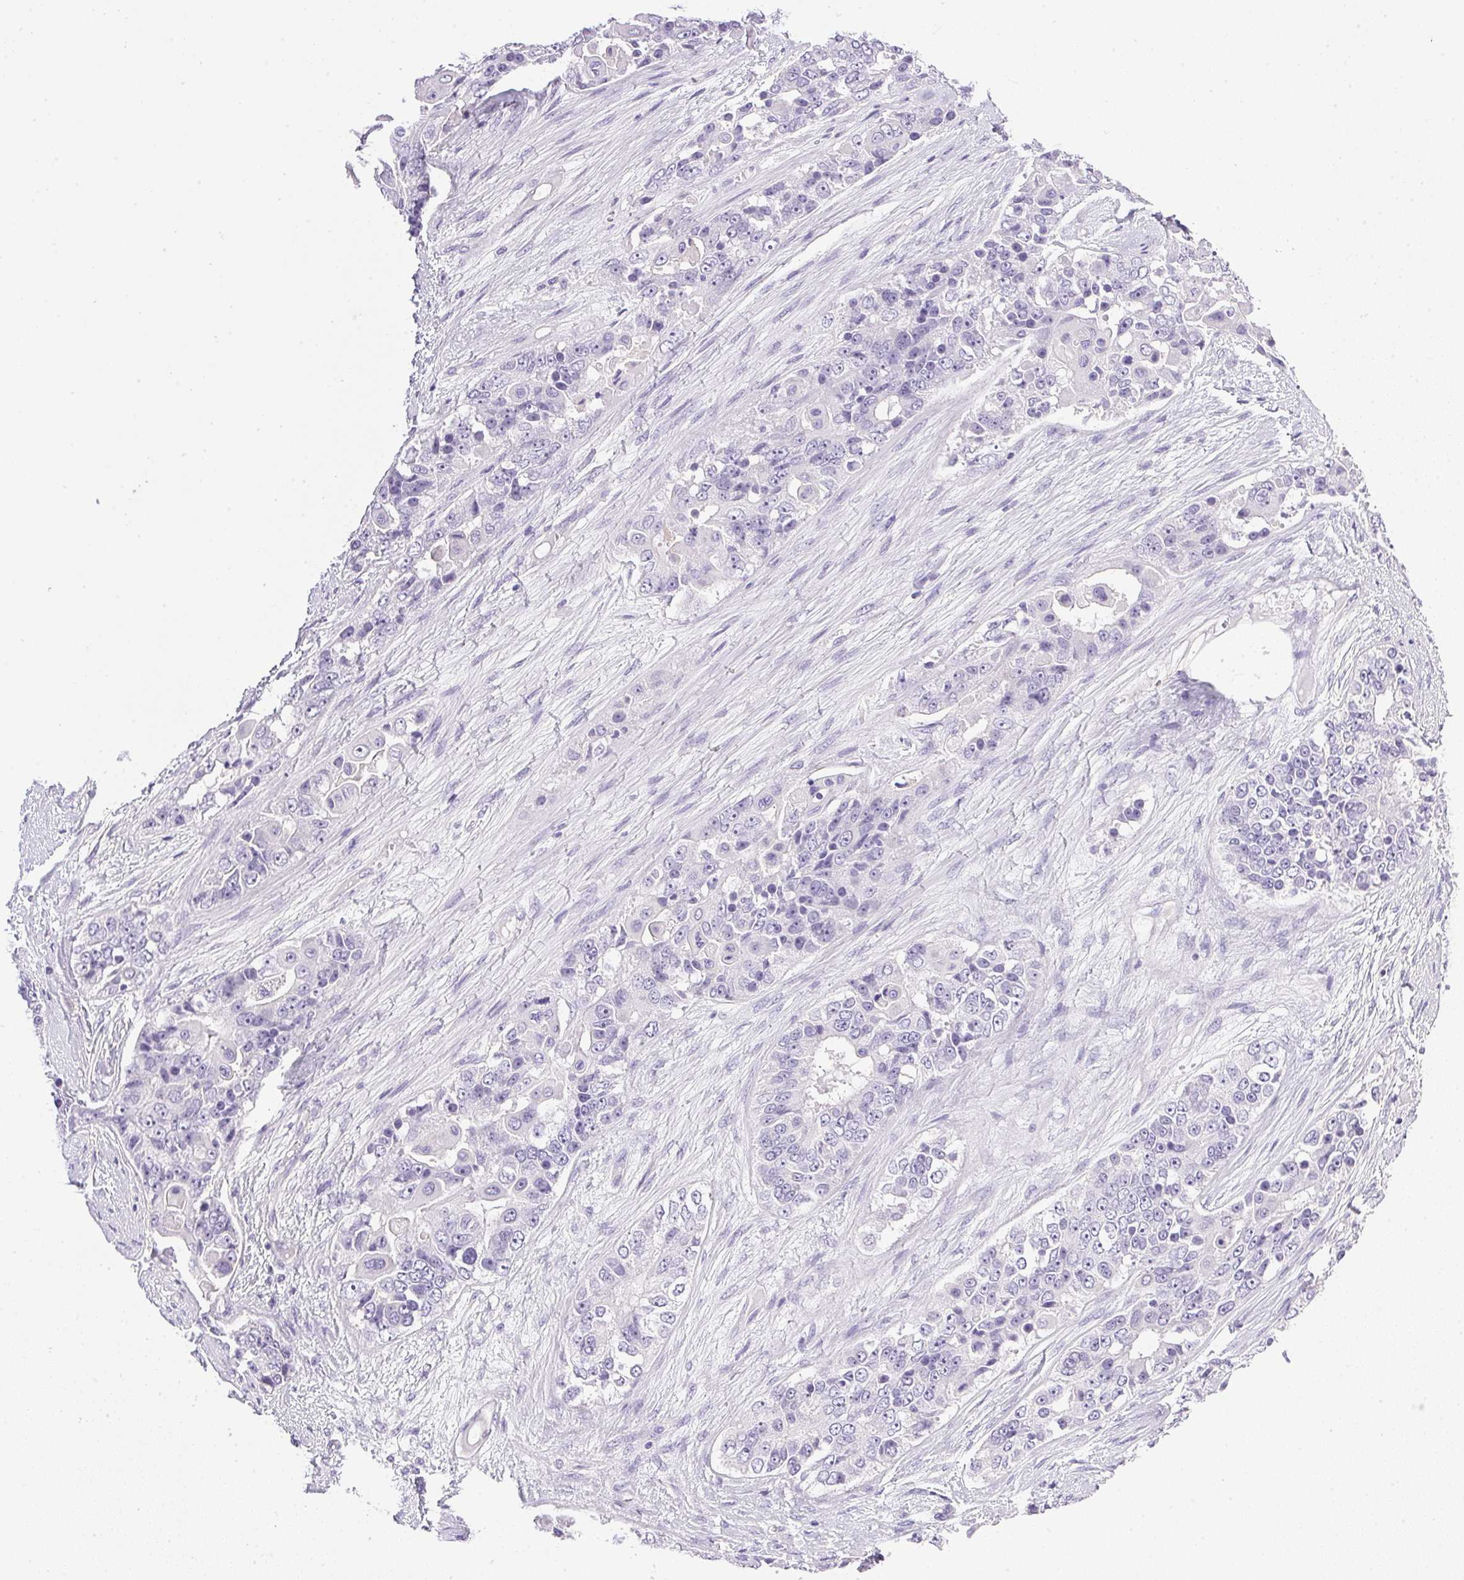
{"staining": {"intensity": "negative", "quantity": "none", "location": "none"}, "tissue": "ovarian cancer", "cell_type": "Tumor cells", "image_type": "cancer", "snomed": [{"axis": "morphology", "description": "Carcinoma, endometroid"}, {"axis": "topography", "description": "Ovary"}], "caption": "Protein analysis of ovarian cancer (endometroid carcinoma) shows no significant expression in tumor cells.", "gene": "ATP6V0A4", "patient": {"sex": "female", "age": 51}}